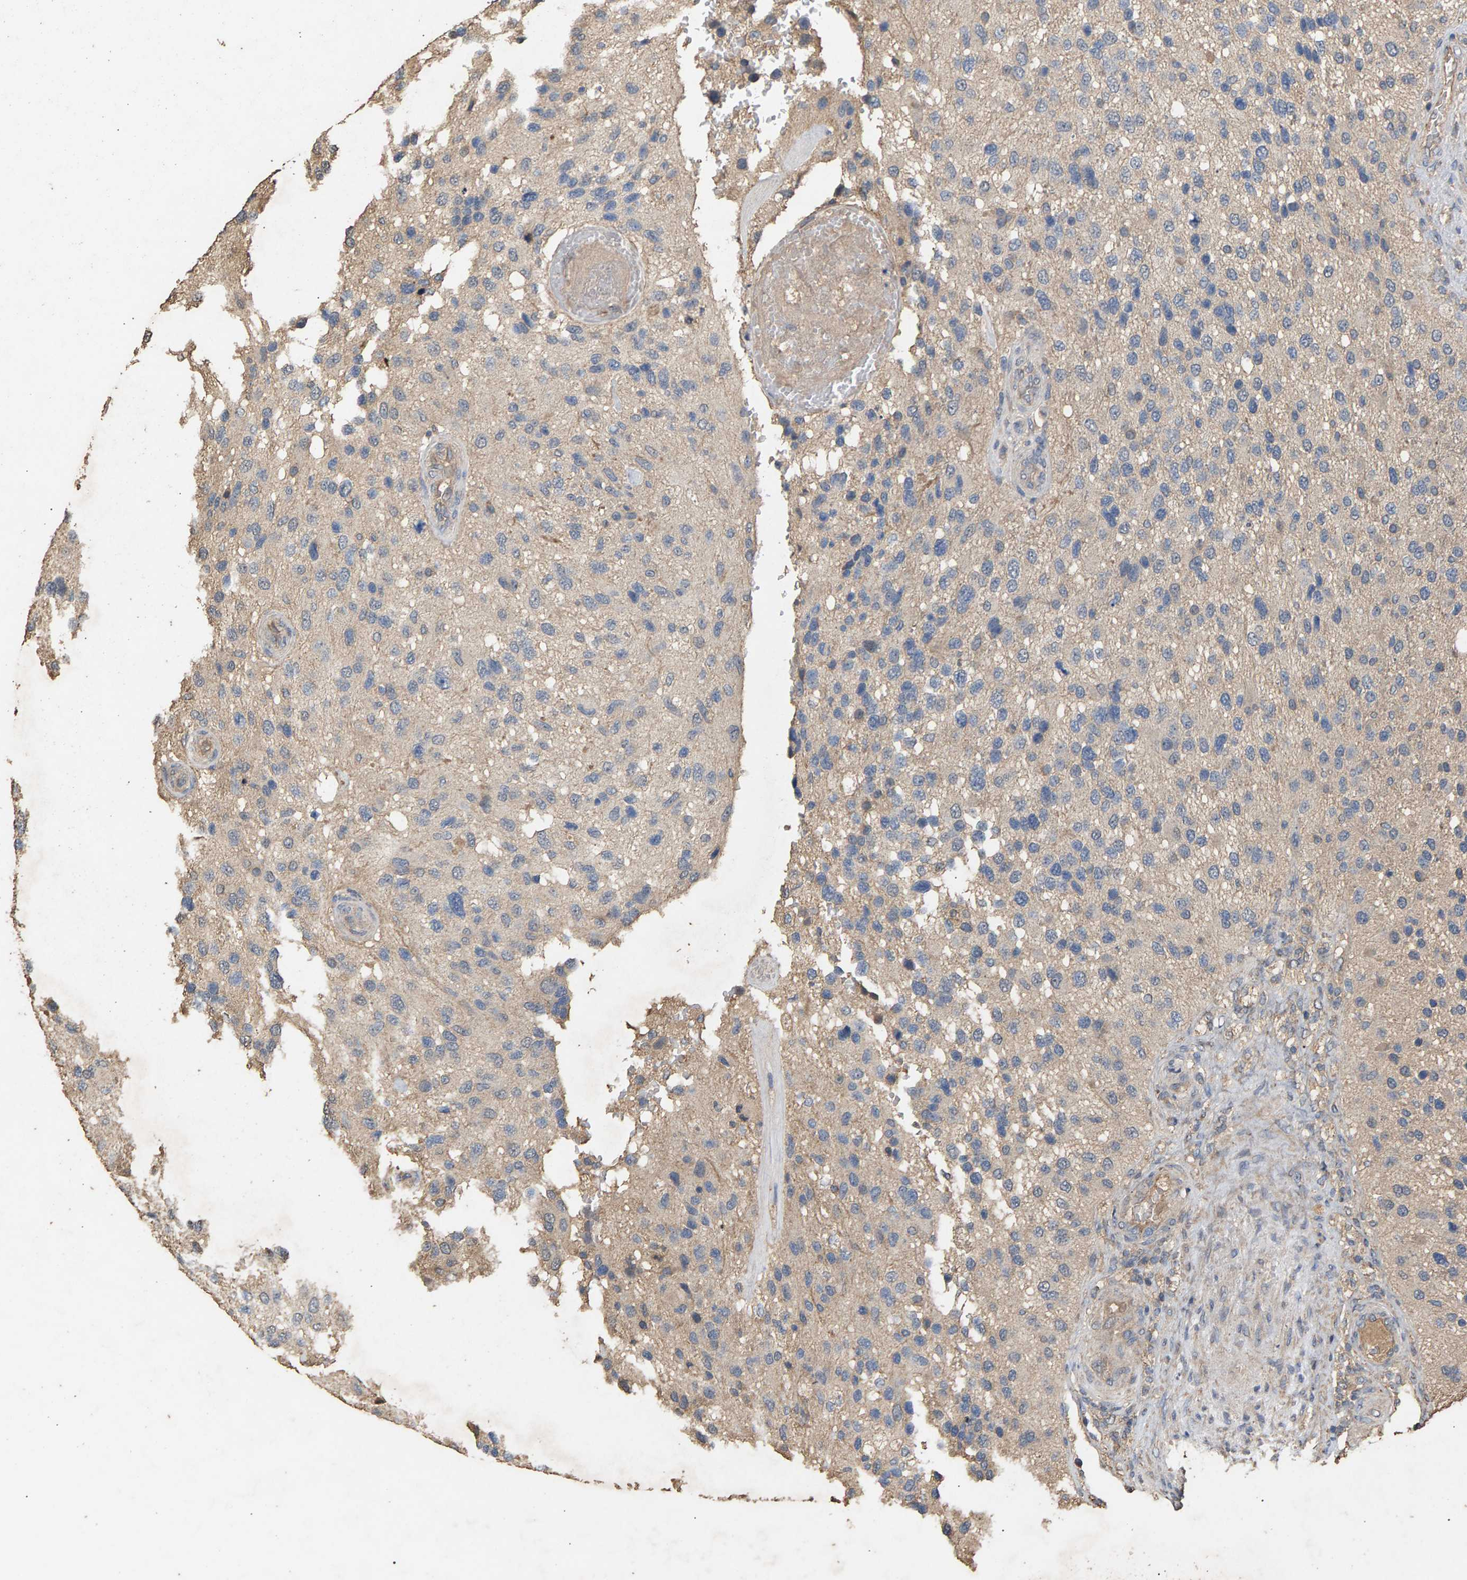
{"staining": {"intensity": "weak", "quantity": "<25%", "location": "cytoplasmic/membranous"}, "tissue": "glioma", "cell_type": "Tumor cells", "image_type": "cancer", "snomed": [{"axis": "morphology", "description": "Glioma, malignant, High grade"}, {"axis": "topography", "description": "Brain"}], "caption": "Tumor cells are negative for protein expression in human glioma.", "gene": "HTRA3", "patient": {"sex": "female", "age": 58}}